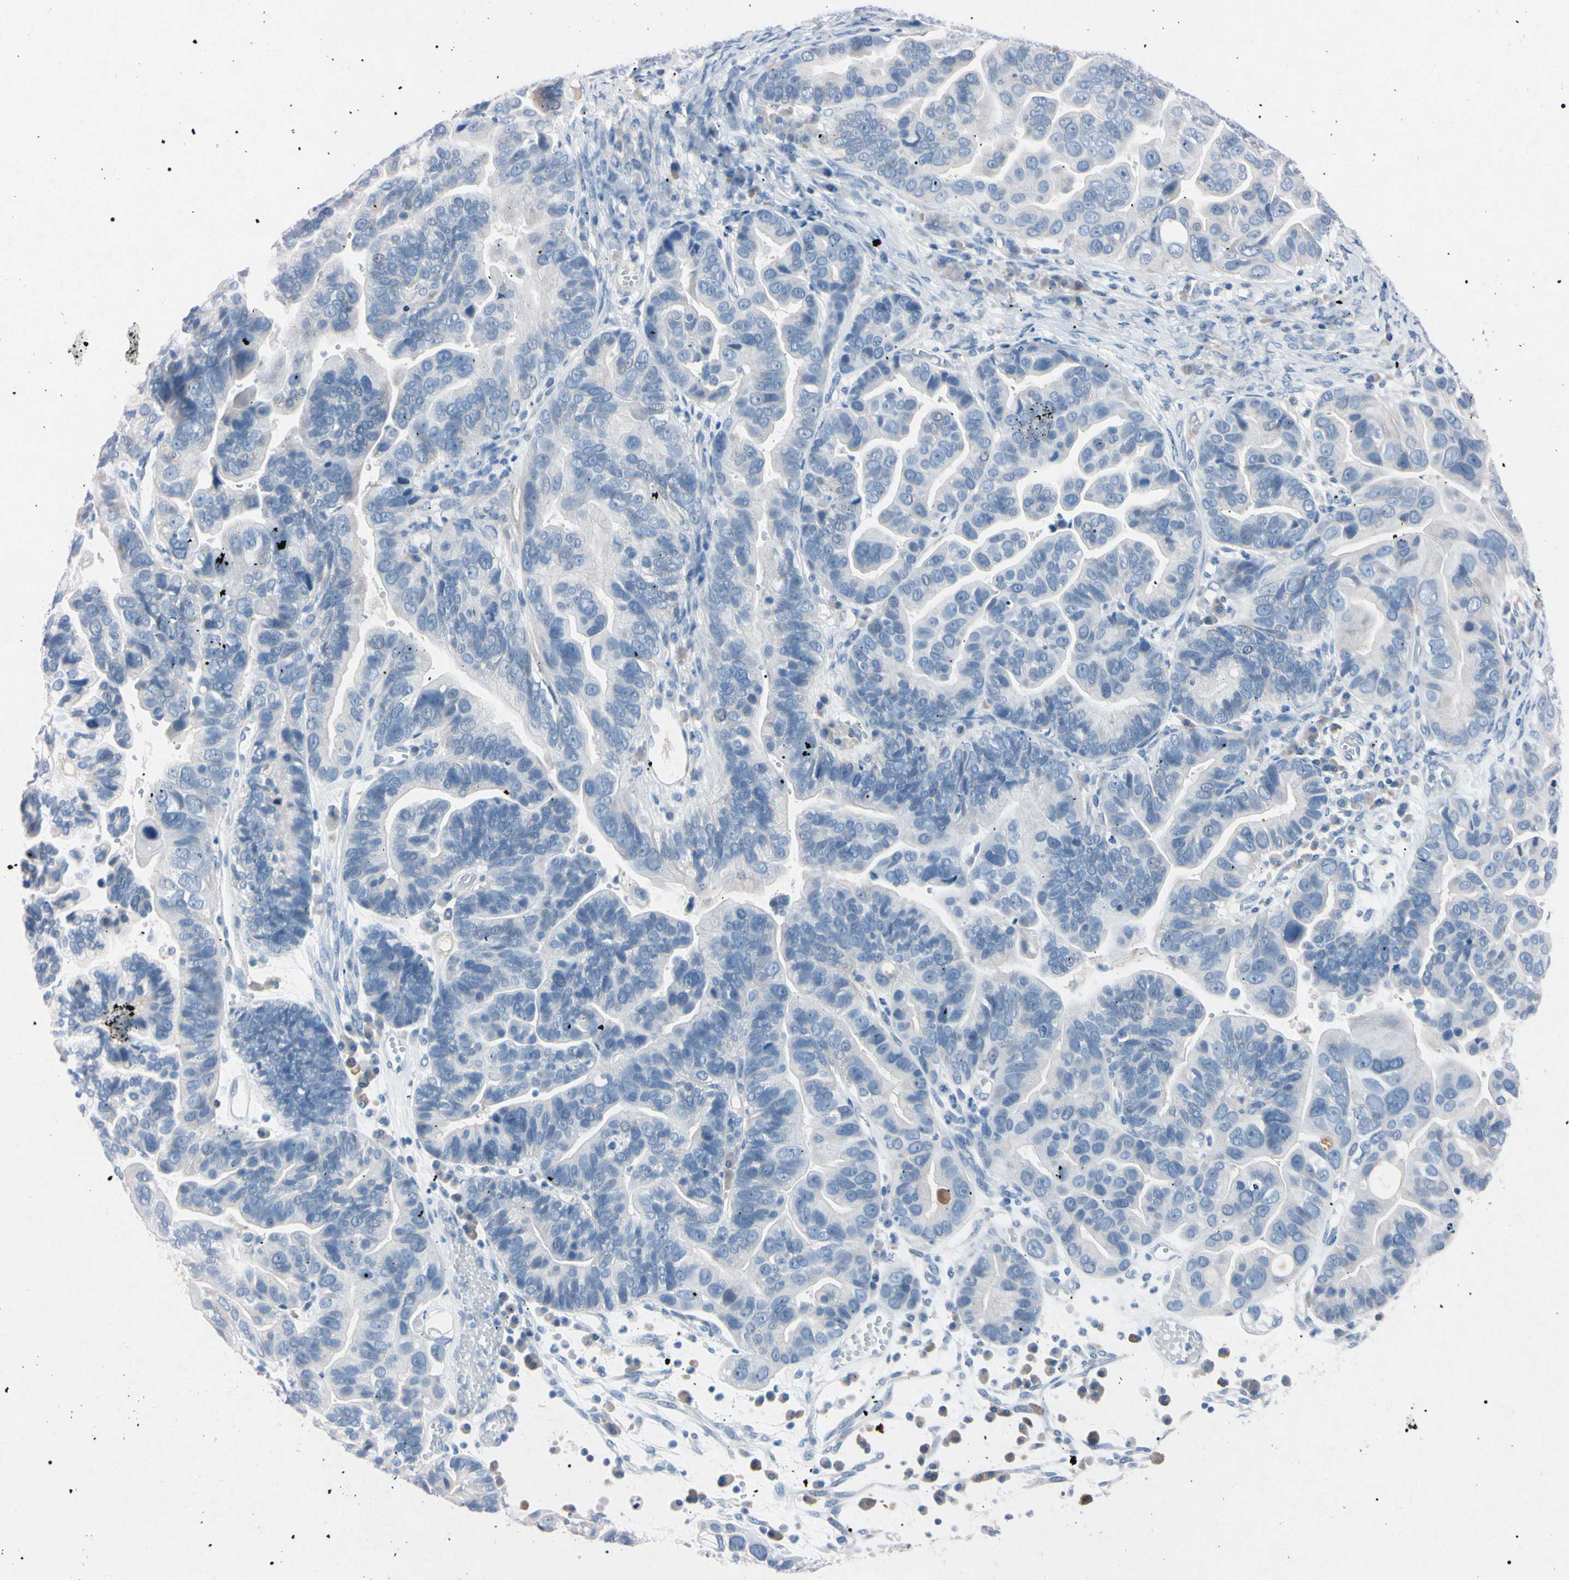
{"staining": {"intensity": "negative", "quantity": "none", "location": "none"}, "tissue": "ovarian cancer", "cell_type": "Tumor cells", "image_type": "cancer", "snomed": [{"axis": "morphology", "description": "Cystadenocarcinoma, serous, NOS"}, {"axis": "topography", "description": "Ovary"}], "caption": "A high-resolution photomicrograph shows immunohistochemistry staining of ovarian cancer (serous cystadenocarcinoma), which displays no significant staining in tumor cells.", "gene": "ELN", "patient": {"sex": "female", "age": 56}}